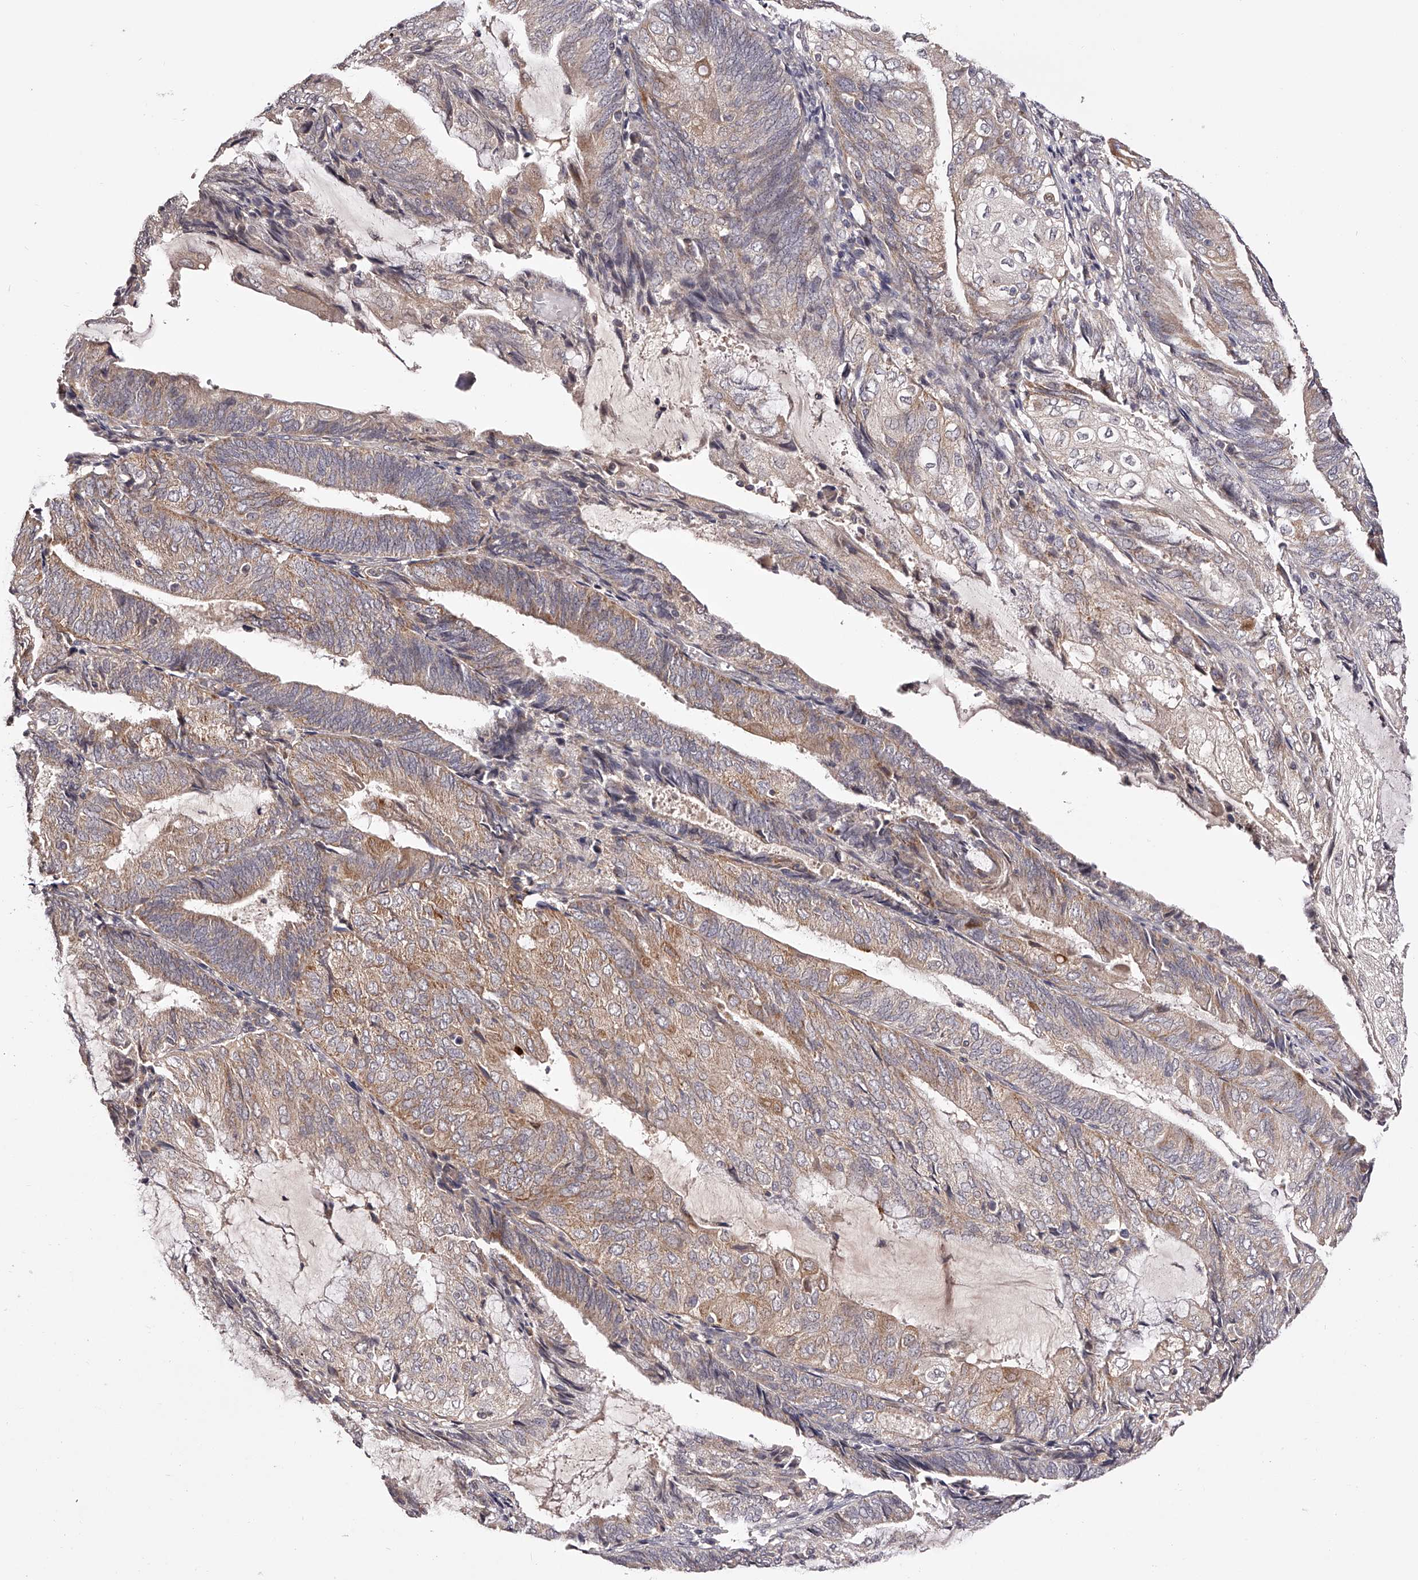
{"staining": {"intensity": "moderate", "quantity": ">75%", "location": "cytoplasmic/membranous"}, "tissue": "endometrial cancer", "cell_type": "Tumor cells", "image_type": "cancer", "snomed": [{"axis": "morphology", "description": "Adenocarcinoma, NOS"}, {"axis": "topography", "description": "Endometrium"}], "caption": "Protein staining by immunohistochemistry displays moderate cytoplasmic/membranous expression in about >75% of tumor cells in endometrial adenocarcinoma. (Stains: DAB in brown, nuclei in blue, Microscopy: brightfield microscopy at high magnification).", "gene": "ODF2L", "patient": {"sex": "female", "age": 81}}